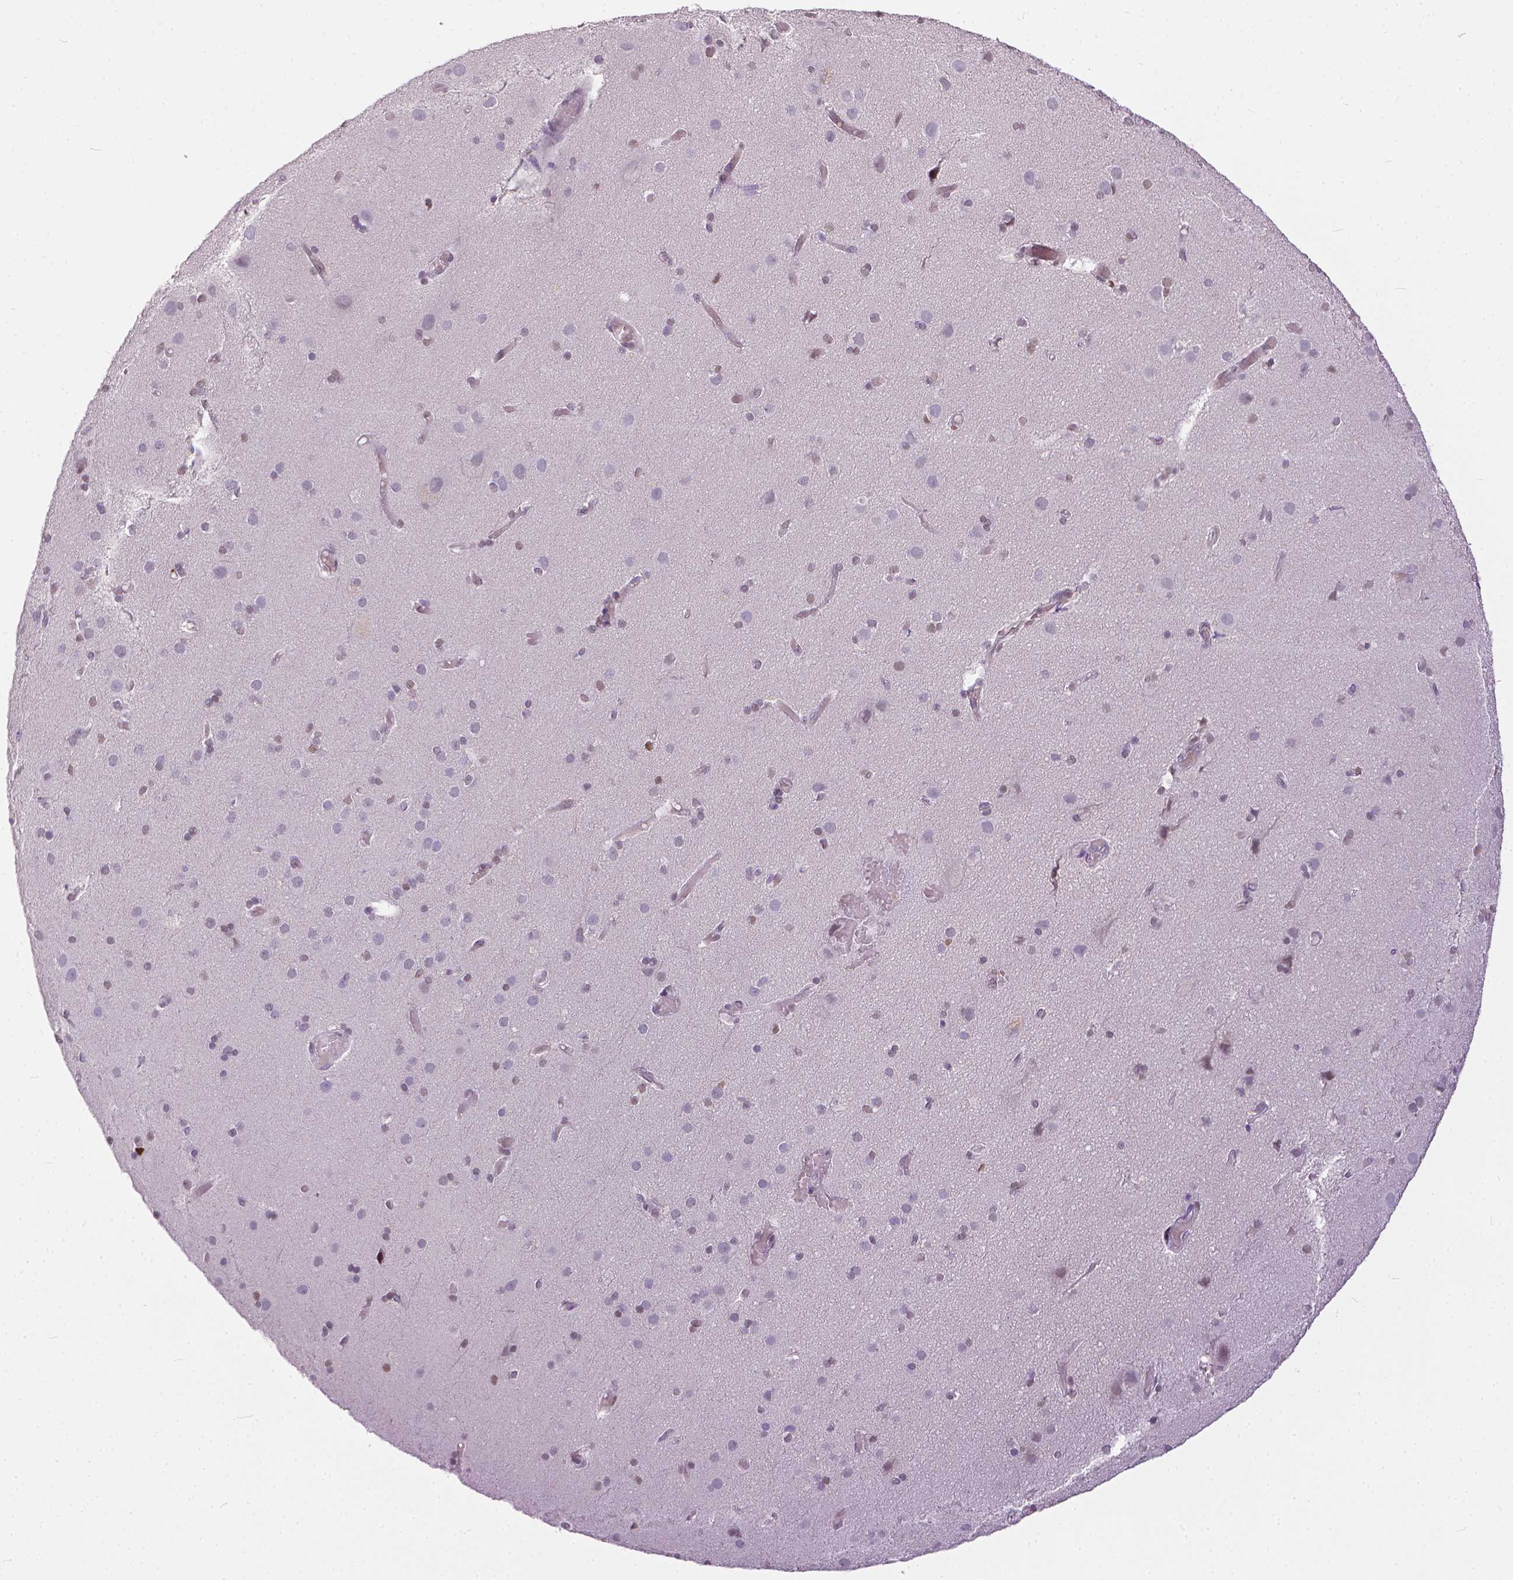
{"staining": {"intensity": "negative", "quantity": "none", "location": "none"}, "tissue": "cerebral cortex", "cell_type": "Endothelial cells", "image_type": "normal", "snomed": [{"axis": "morphology", "description": "Normal tissue, NOS"}, {"axis": "morphology", "description": "Glioma, malignant, High grade"}, {"axis": "topography", "description": "Cerebral cortex"}], "caption": "High magnification brightfield microscopy of unremarkable cerebral cortex stained with DAB (brown) and counterstained with hematoxylin (blue): endothelial cells show no significant staining. Nuclei are stained in blue.", "gene": "ERCC1", "patient": {"sex": "male", "age": 71}}